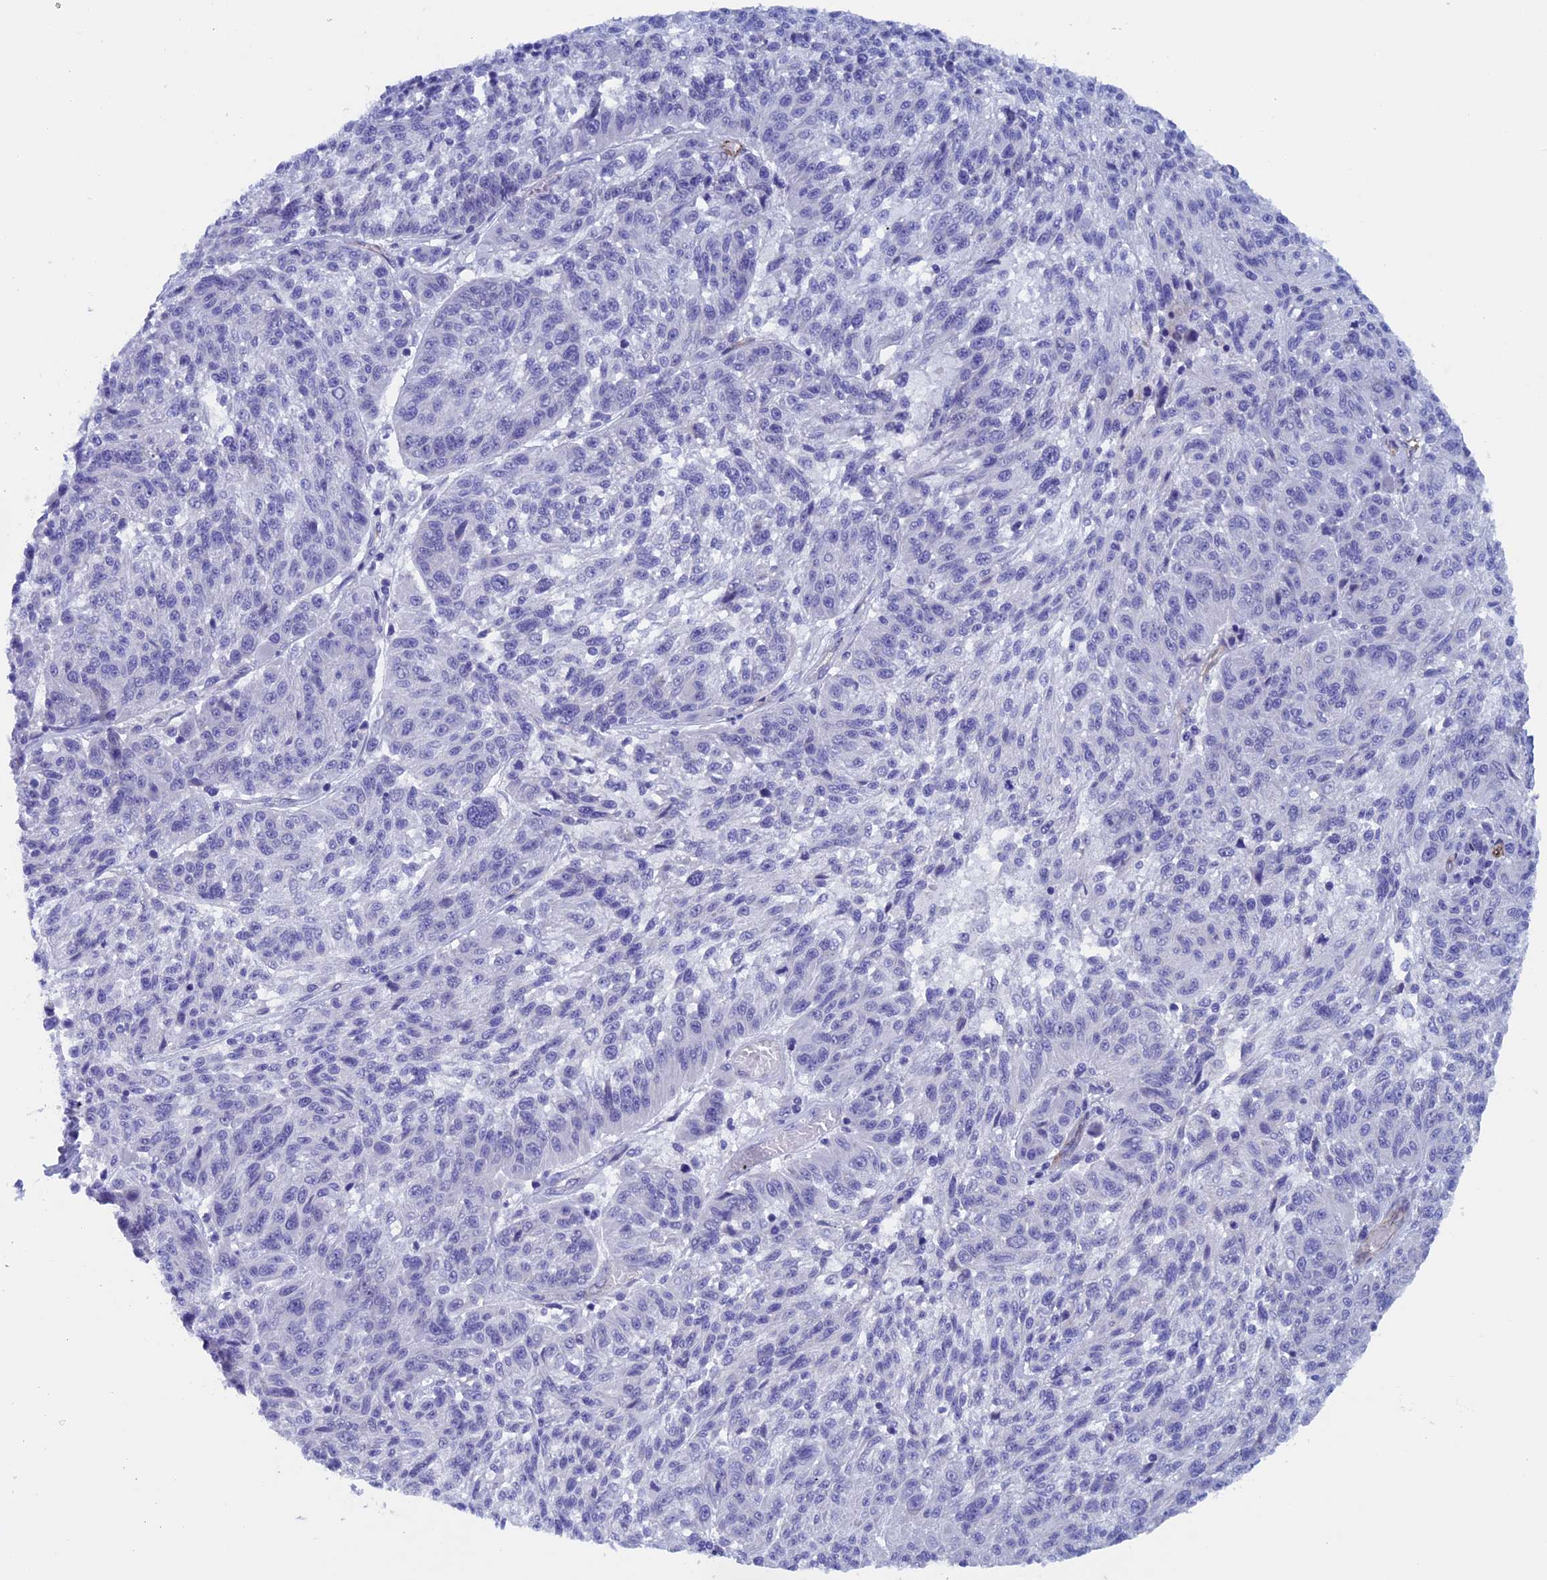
{"staining": {"intensity": "negative", "quantity": "none", "location": "none"}, "tissue": "melanoma", "cell_type": "Tumor cells", "image_type": "cancer", "snomed": [{"axis": "morphology", "description": "Malignant melanoma, NOS"}, {"axis": "topography", "description": "Skin"}], "caption": "Tumor cells show no significant protein positivity in melanoma. The staining was performed using DAB to visualize the protein expression in brown, while the nuclei were stained in blue with hematoxylin (Magnification: 20x).", "gene": "INSYN1", "patient": {"sex": "male", "age": 53}}